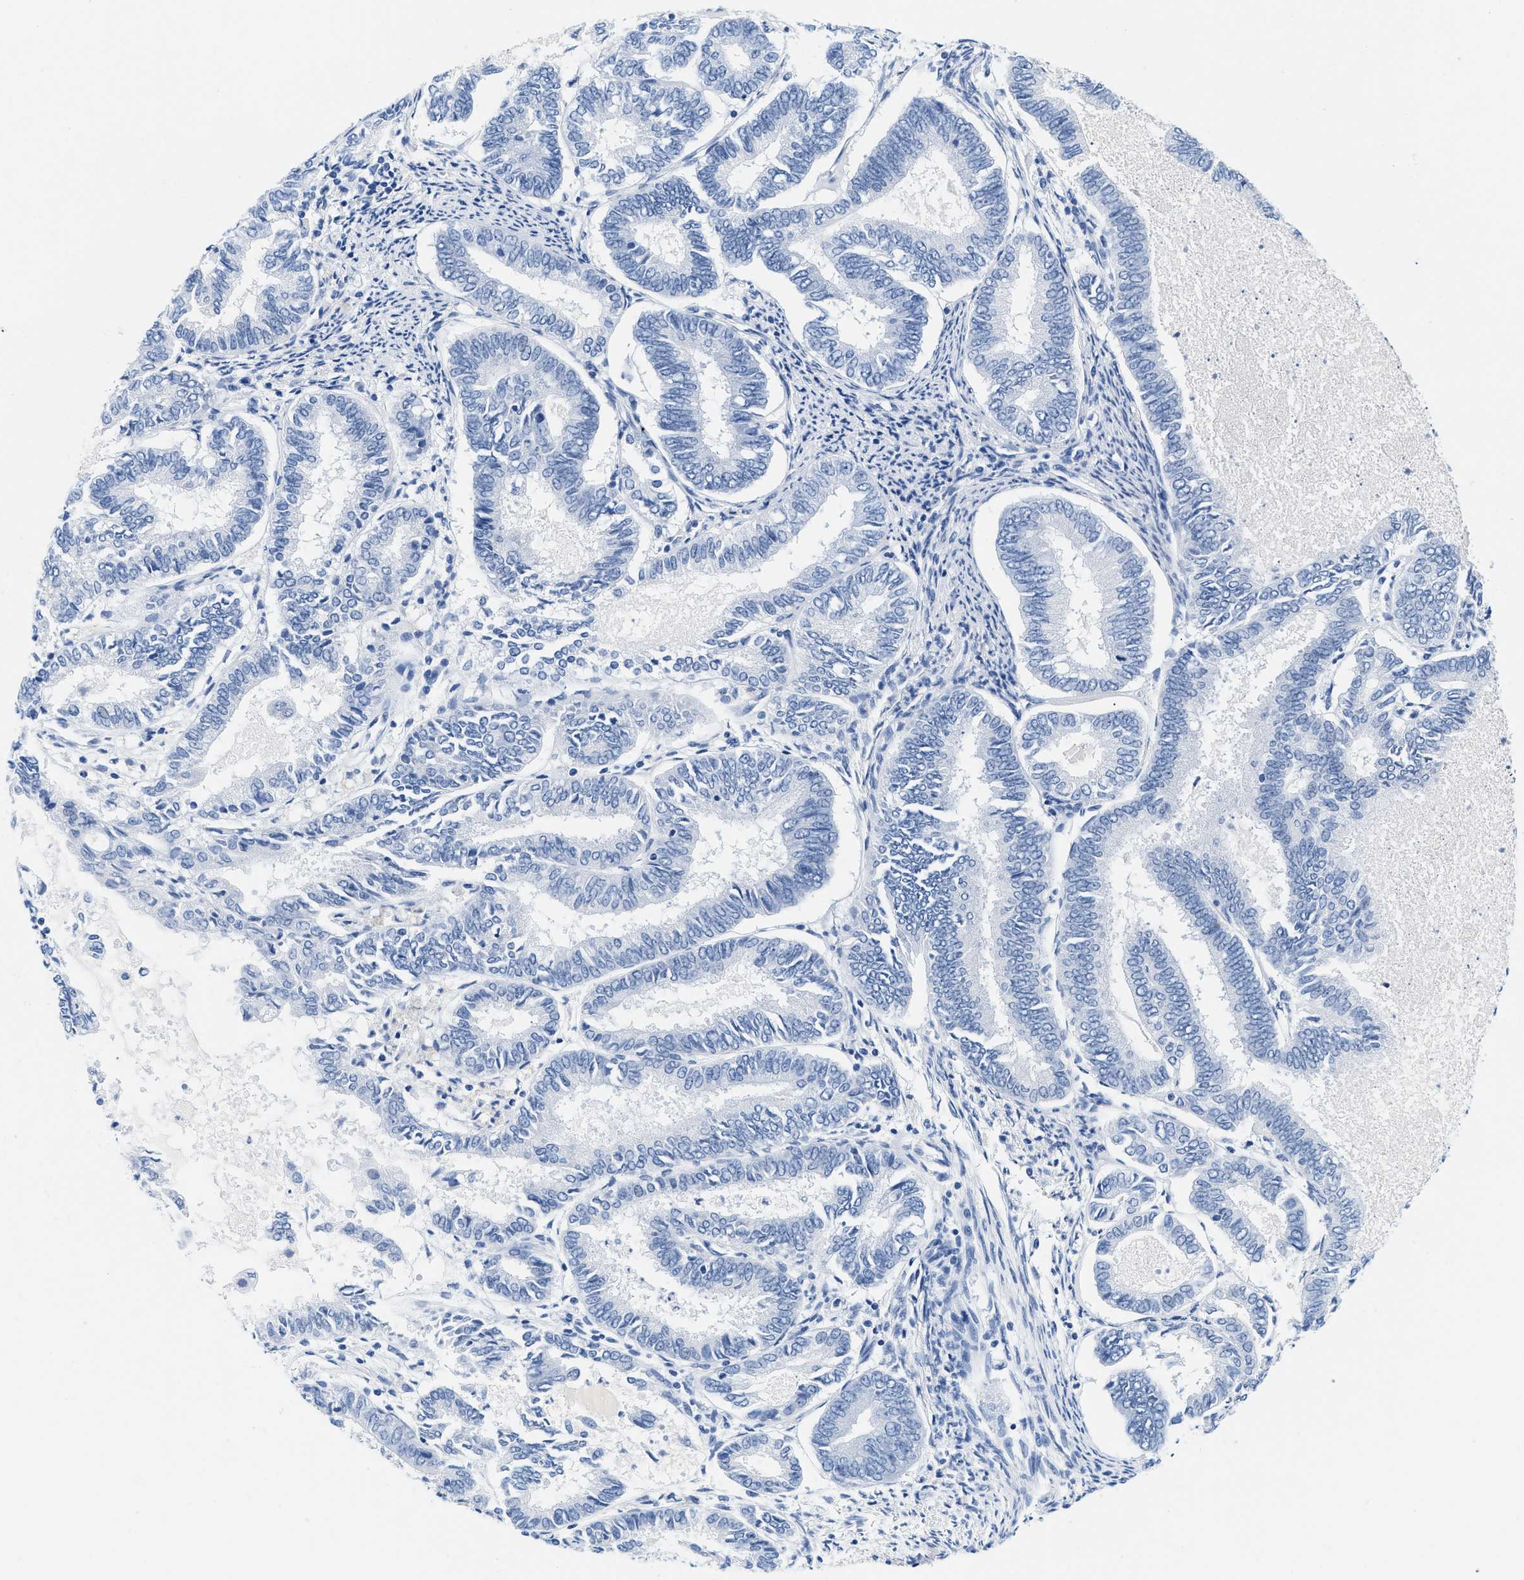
{"staining": {"intensity": "negative", "quantity": "none", "location": "none"}, "tissue": "endometrial cancer", "cell_type": "Tumor cells", "image_type": "cancer", "snomed": [{"axis": "morphology", "description": "Adenocarcinoma, NOS"}, {"axis": "topography", "description": "Endometrium"}], "caption": "A photomicrograph of endometrial cancer (adenocarcinoma) stained for a protein displays no brown staining in tumor cells.", "gene": "GSN", "patient": {"sex": "female", "age": 86}}